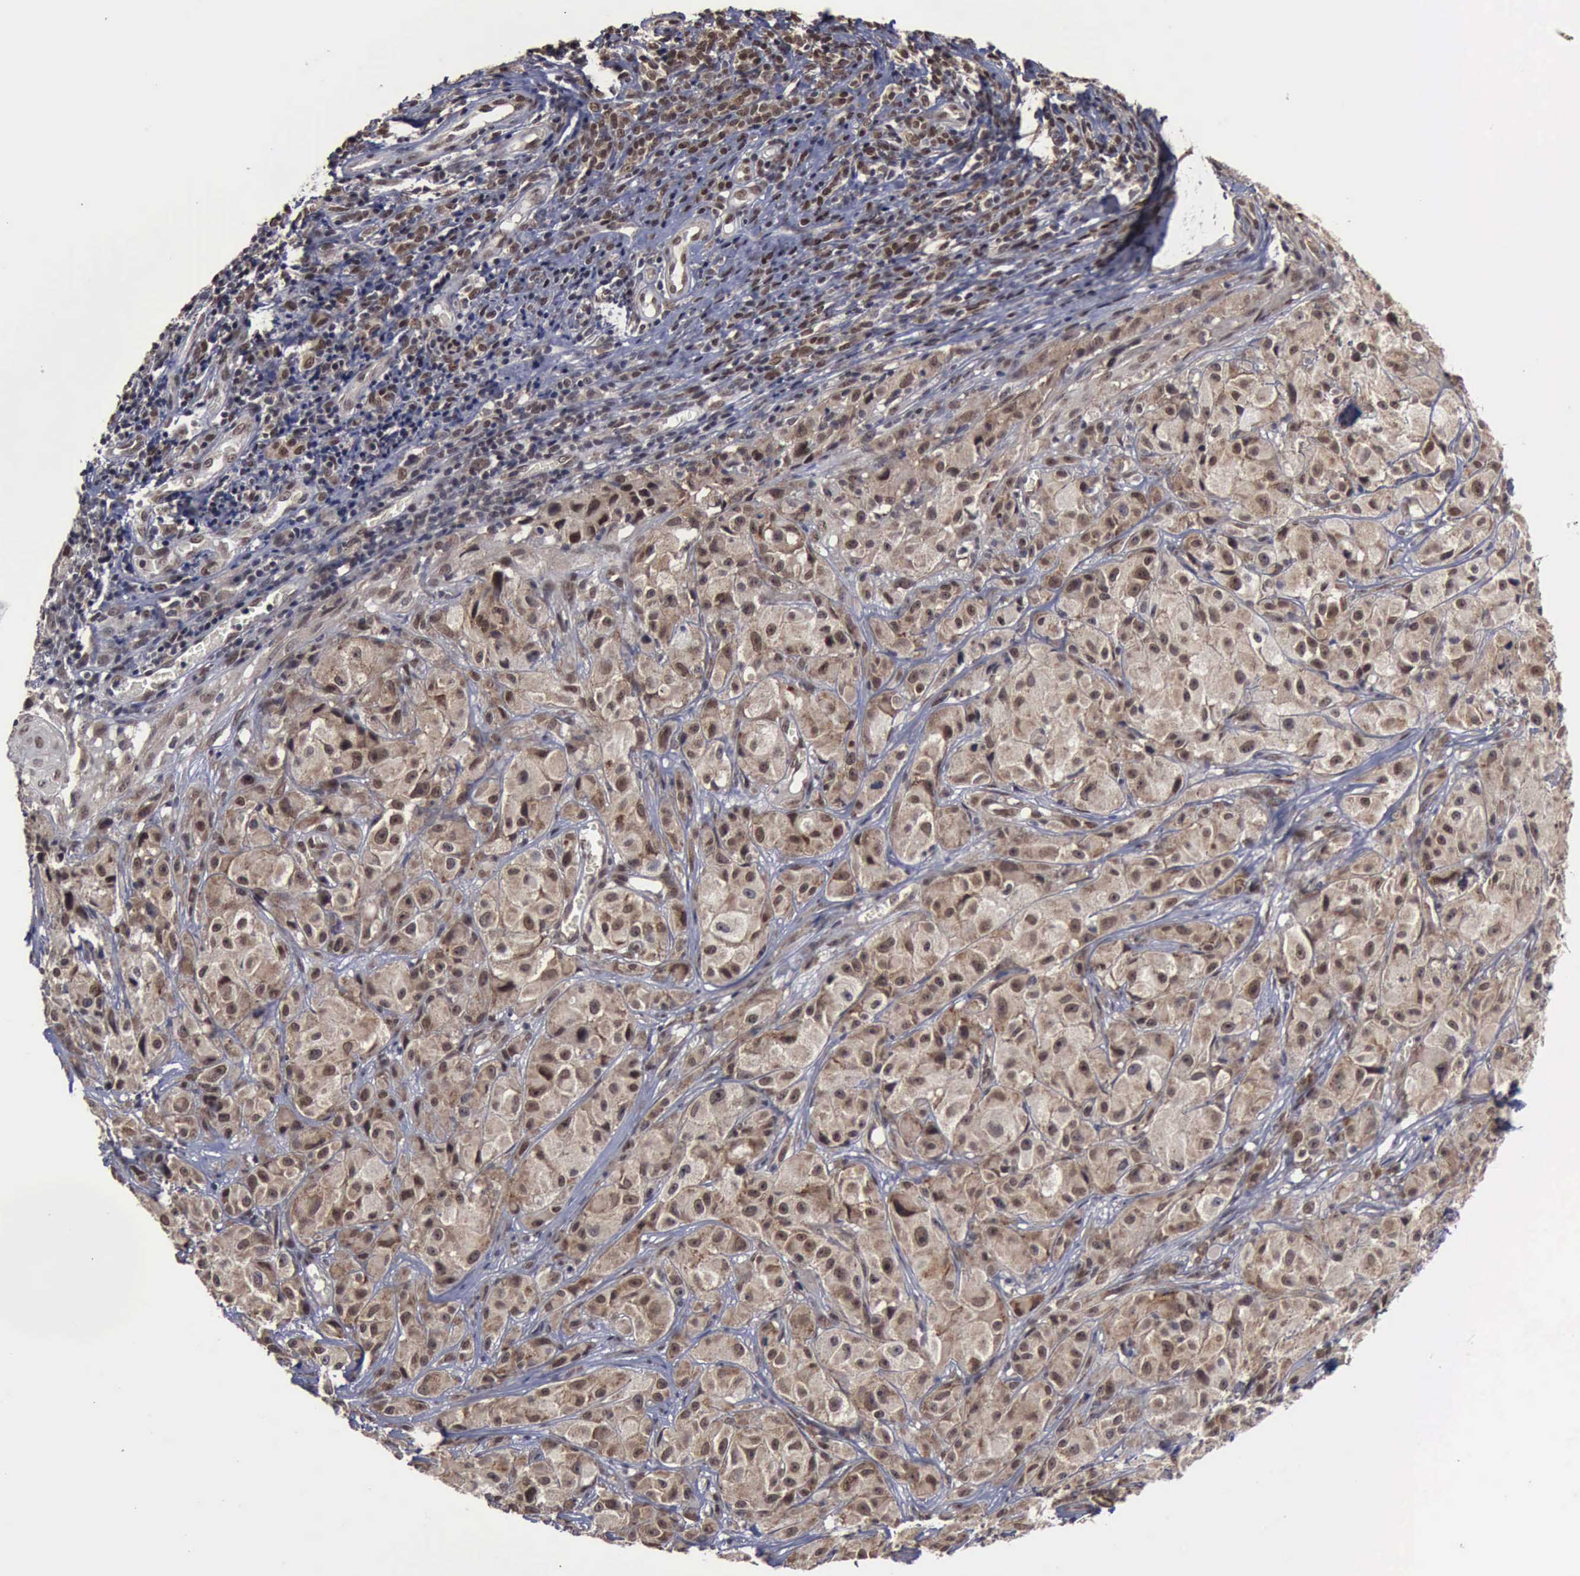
{"staining": {"intensity": "moderate", "quantity": "25%-75%", "location": "cytoplasmic/membranous,nuclear"}, "tissue": "melanoma", "cell_type": "Tumor cells", "image_type": "cancer", "snomed": [{"axis": "morphology", "description": "Malignant melanoma, NOS"}, {"axis": "topography", "description": "Skin"}], "caption": "Melanoma stained with a brown dye demonstrates moderate cytoplasmic/membranous and nuclear positive expression in about 25%-75% of tumor cells.", "gene": "RTCB", "patient": {"sex": "male", "age": 56}}